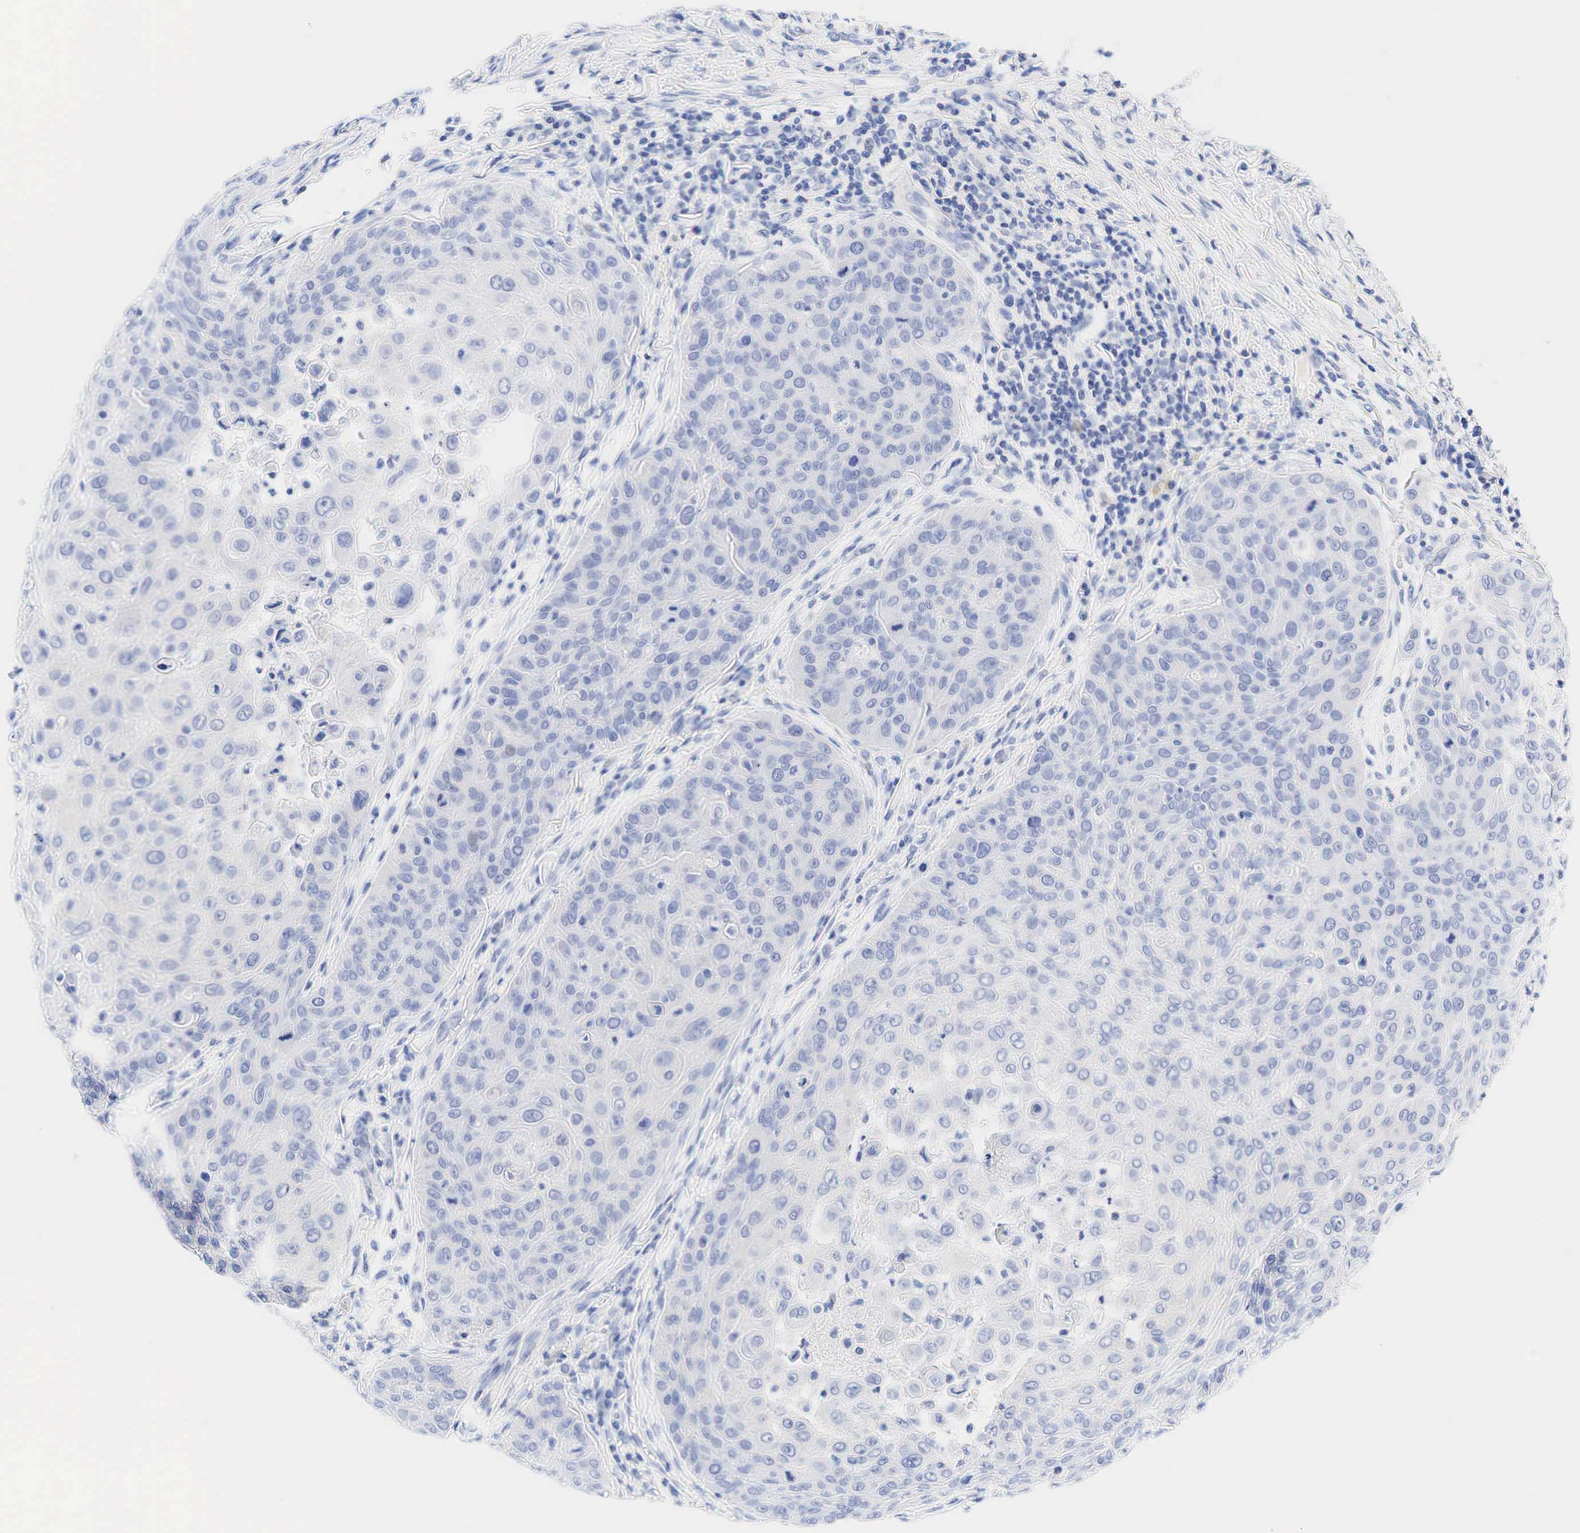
{"staining": {"intensity": "negative", "quantity": "none", "location": "none"}, "tissue": "skin cancer", "cell_type": "Tumor cells", "image_type": "cancer", "snomed": [{"axis": "morphology", "description": "Squamous cell carcinoma, NOS"}, {"axis": "topography", "description": "Skin"}], "caption": "The micrograph demonstrates no staining of tumor cells in skin cancer.", "gene": "AR", "patient": {"sex": "male", "age": 82}}